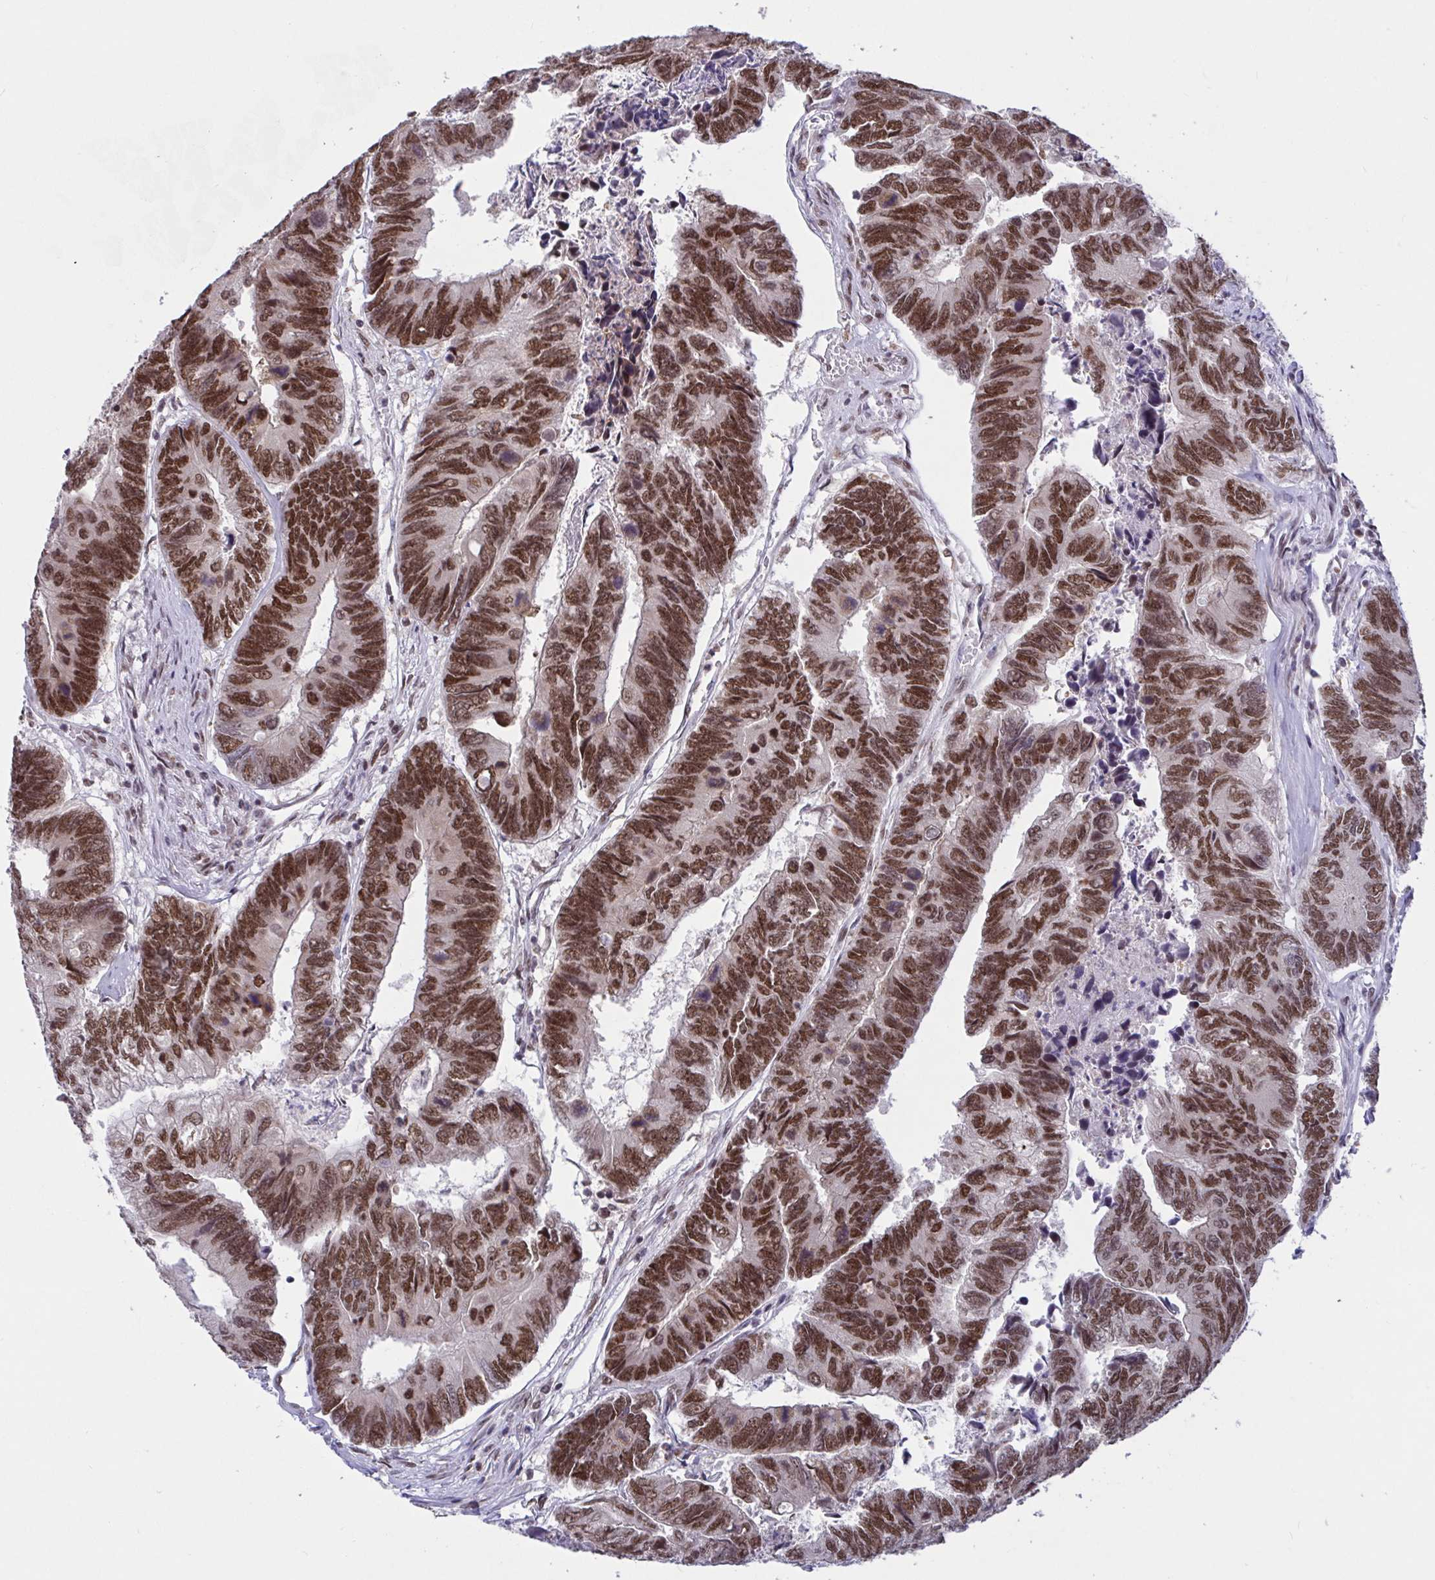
{"staining": {"intensity": "moderate", "quantity": ">75%", "location": "nuclear"}, "tissue": "colorectal cancer", "cell_type": "Tumor cells", "image_type": "cancer", "snomed": [{"axis": "morphology", "description": "Adenocarcinoma, NOS"}, {"axis": "topography", "description": "Colon"}], "caption": "Approximately >75% of tumor cells in colorectal cancer show moderate nuclear protein positivity as visualized by brown immunohistochemical staining.", "gene": "PHF10", "patient": {"sex": "female", "age": 67}}